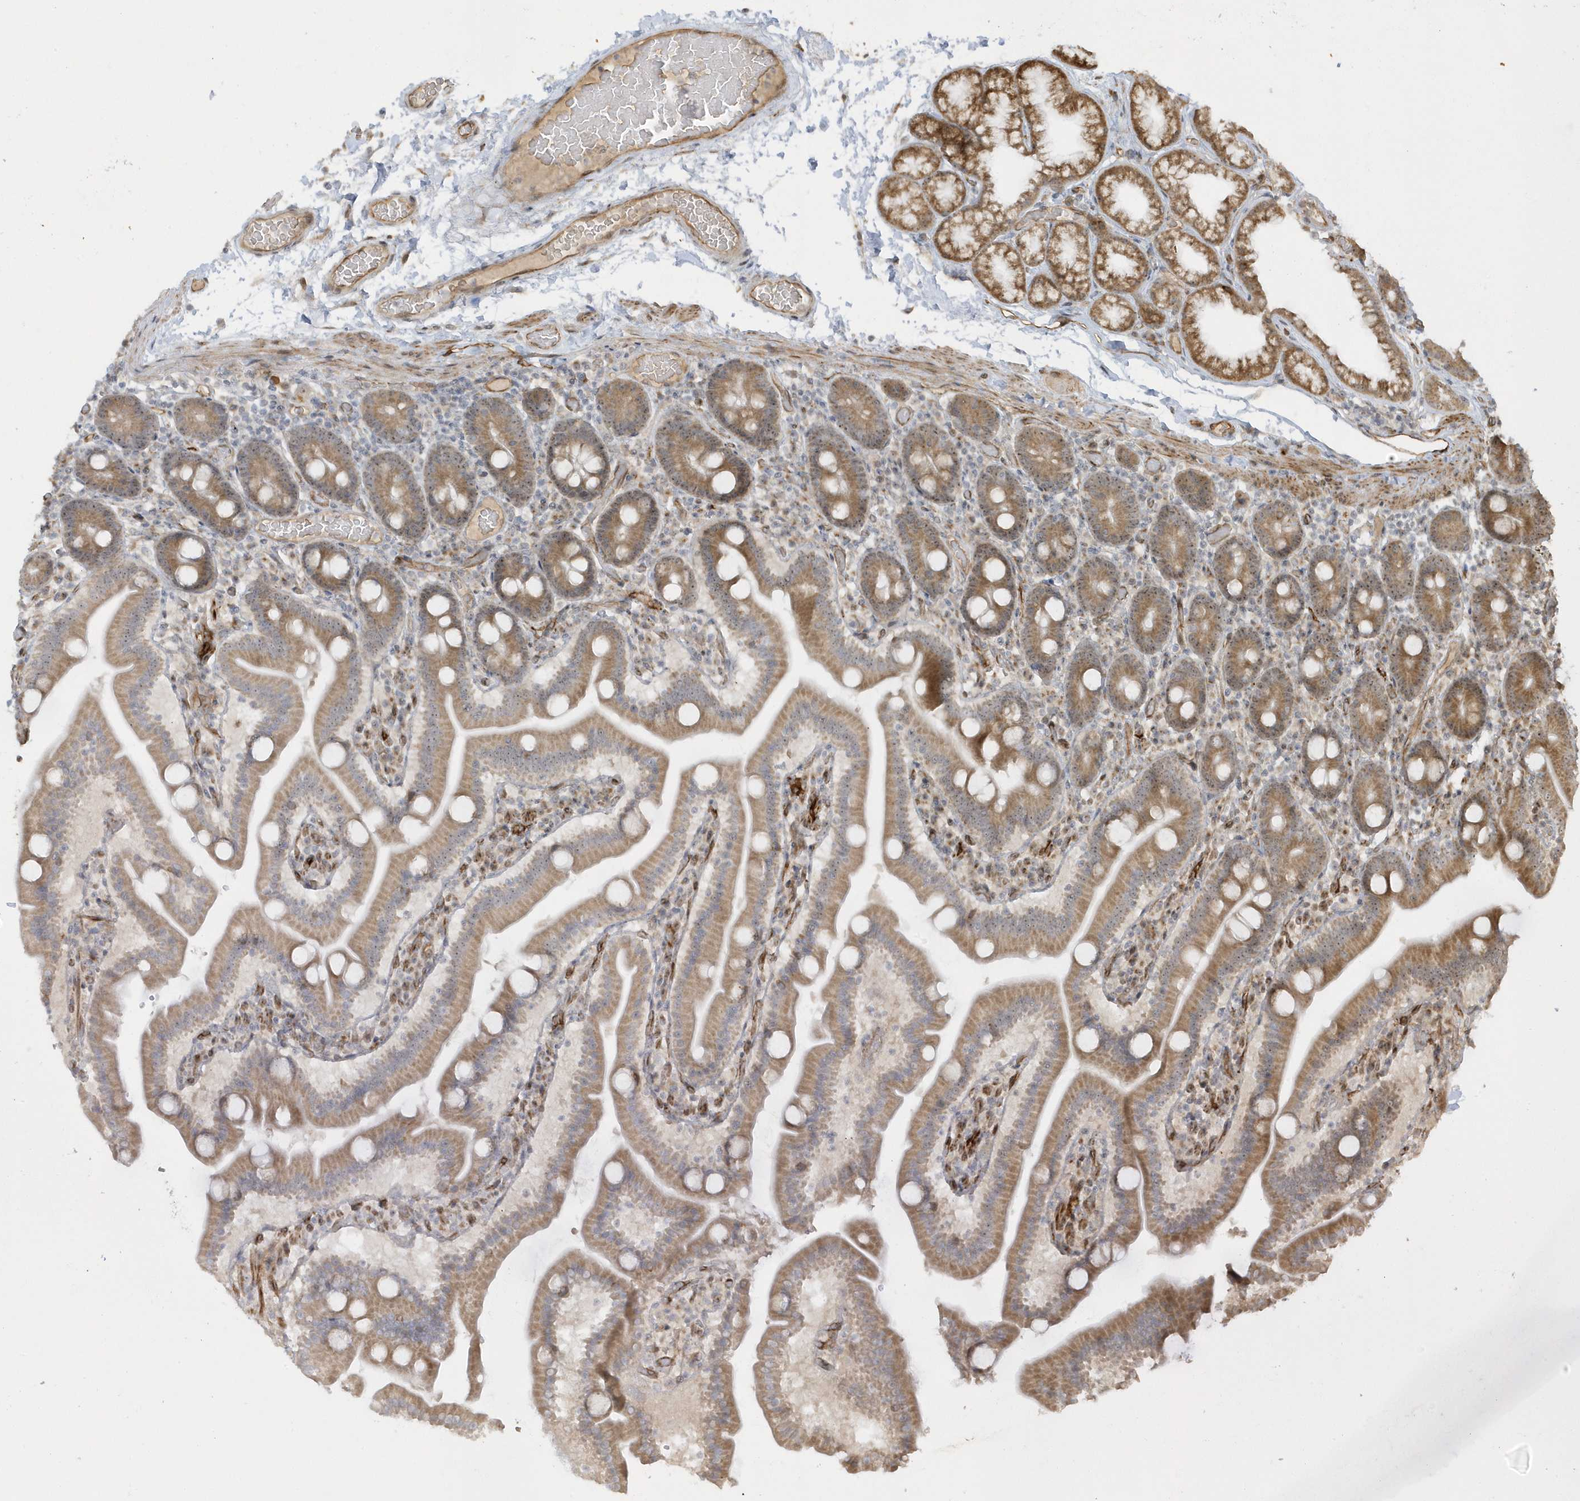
{"staining": {"intensity": "moderate", "quantity": ">75%", "location": "cytoplasmic/membranous,nuclear"}, "tissue": "duodenum", "cell_type": "Glandular cells", "image_type": "normal", "snomed": [{"axis": "morphology", "description": "Normal tissue, NOS"}, {"axis": "topography", "description": "Duodenum"}], "caption": "Duodenum stained with immunohistochemistry (IHC) exhibits moderate cytoplasmic/membranous,nuclear staining in about >75% of glandular cells.", "gene": "ECM2", "patient": {"sex": "male", "age": 55}}